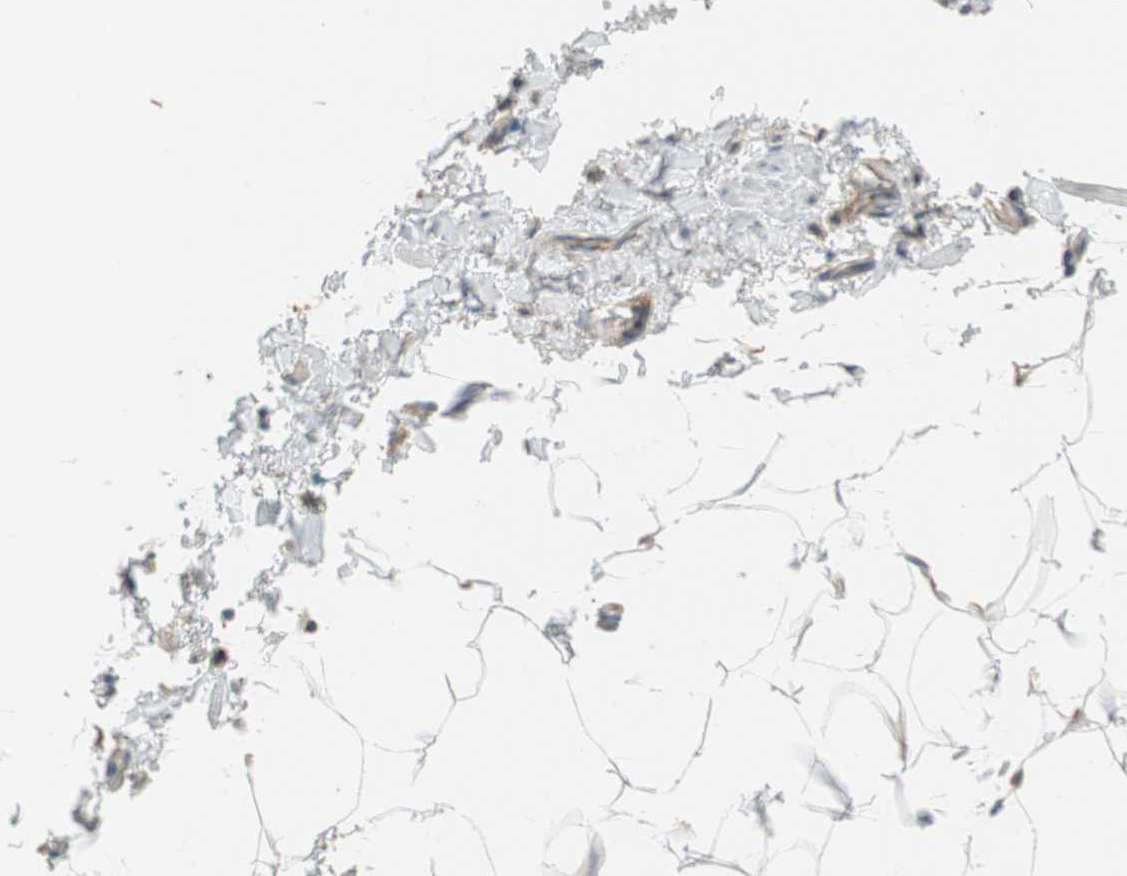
{"staining": {"intensity": "weak", "quantity": ">75%", "location": "cytoplasmic/membranous"}, "tissue": "adipose tissue", "cell_type": "Adipocytes", "image_type": "normal", "snomed": [{"axis": "morphology", "description": "Normal tissue, NOS"}, {"axis": "topography", "description": "Vascular tissue"}], "caption": "Immunohistochemical staining of normal human adipose tissue displays weak cytoplasmic/membranous protein positivity in about >75% of adipocytes.", "gene": "WASL", "patient": {"sex": "male", "age": 41}}